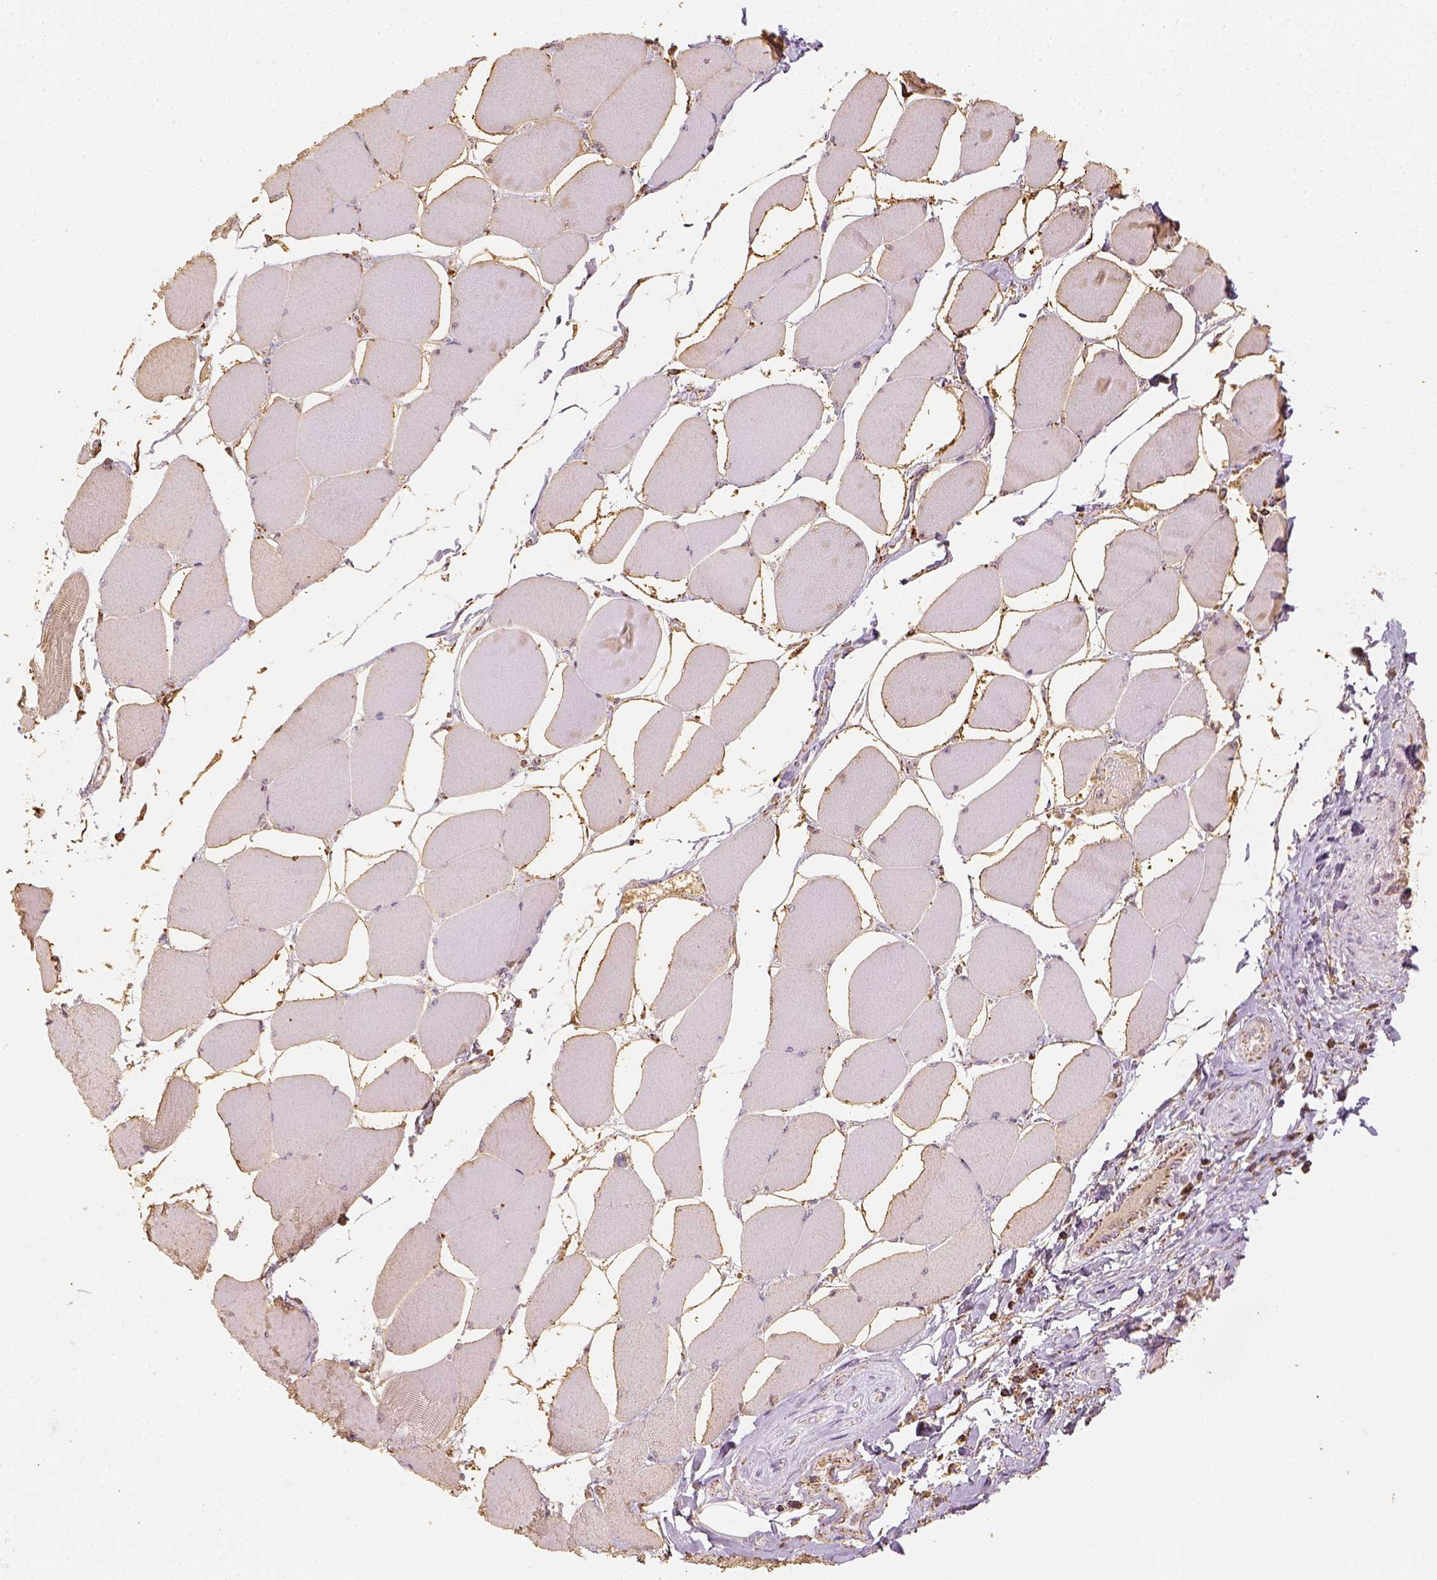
{"staining": {"intensity": "moderate", "quantity": "<25%", "location": "cytoplasmic/membranous"}, "tissue": "skeletal muscle", "cell_type": "Myocytes", "image_type": "normal", "snomed": [{"axis": "morphology", "description": "Normal tissue, NOS"}, {"axis": "topography", "description": "Skeletal muscle"}], "caption": "A low amount of moderate cytoplasmic/membranous staining is seen in about <25% of myocytes in unremarkable skeletal muscle. The staining is performed using DAB (3,3'-diaminobenzidine) brown chromogen to label protein expression. The nuclei are counter-stained blue using hematoxylin.", "gene": "LCA5", "patient": {"sex": "female", "age": 75}}